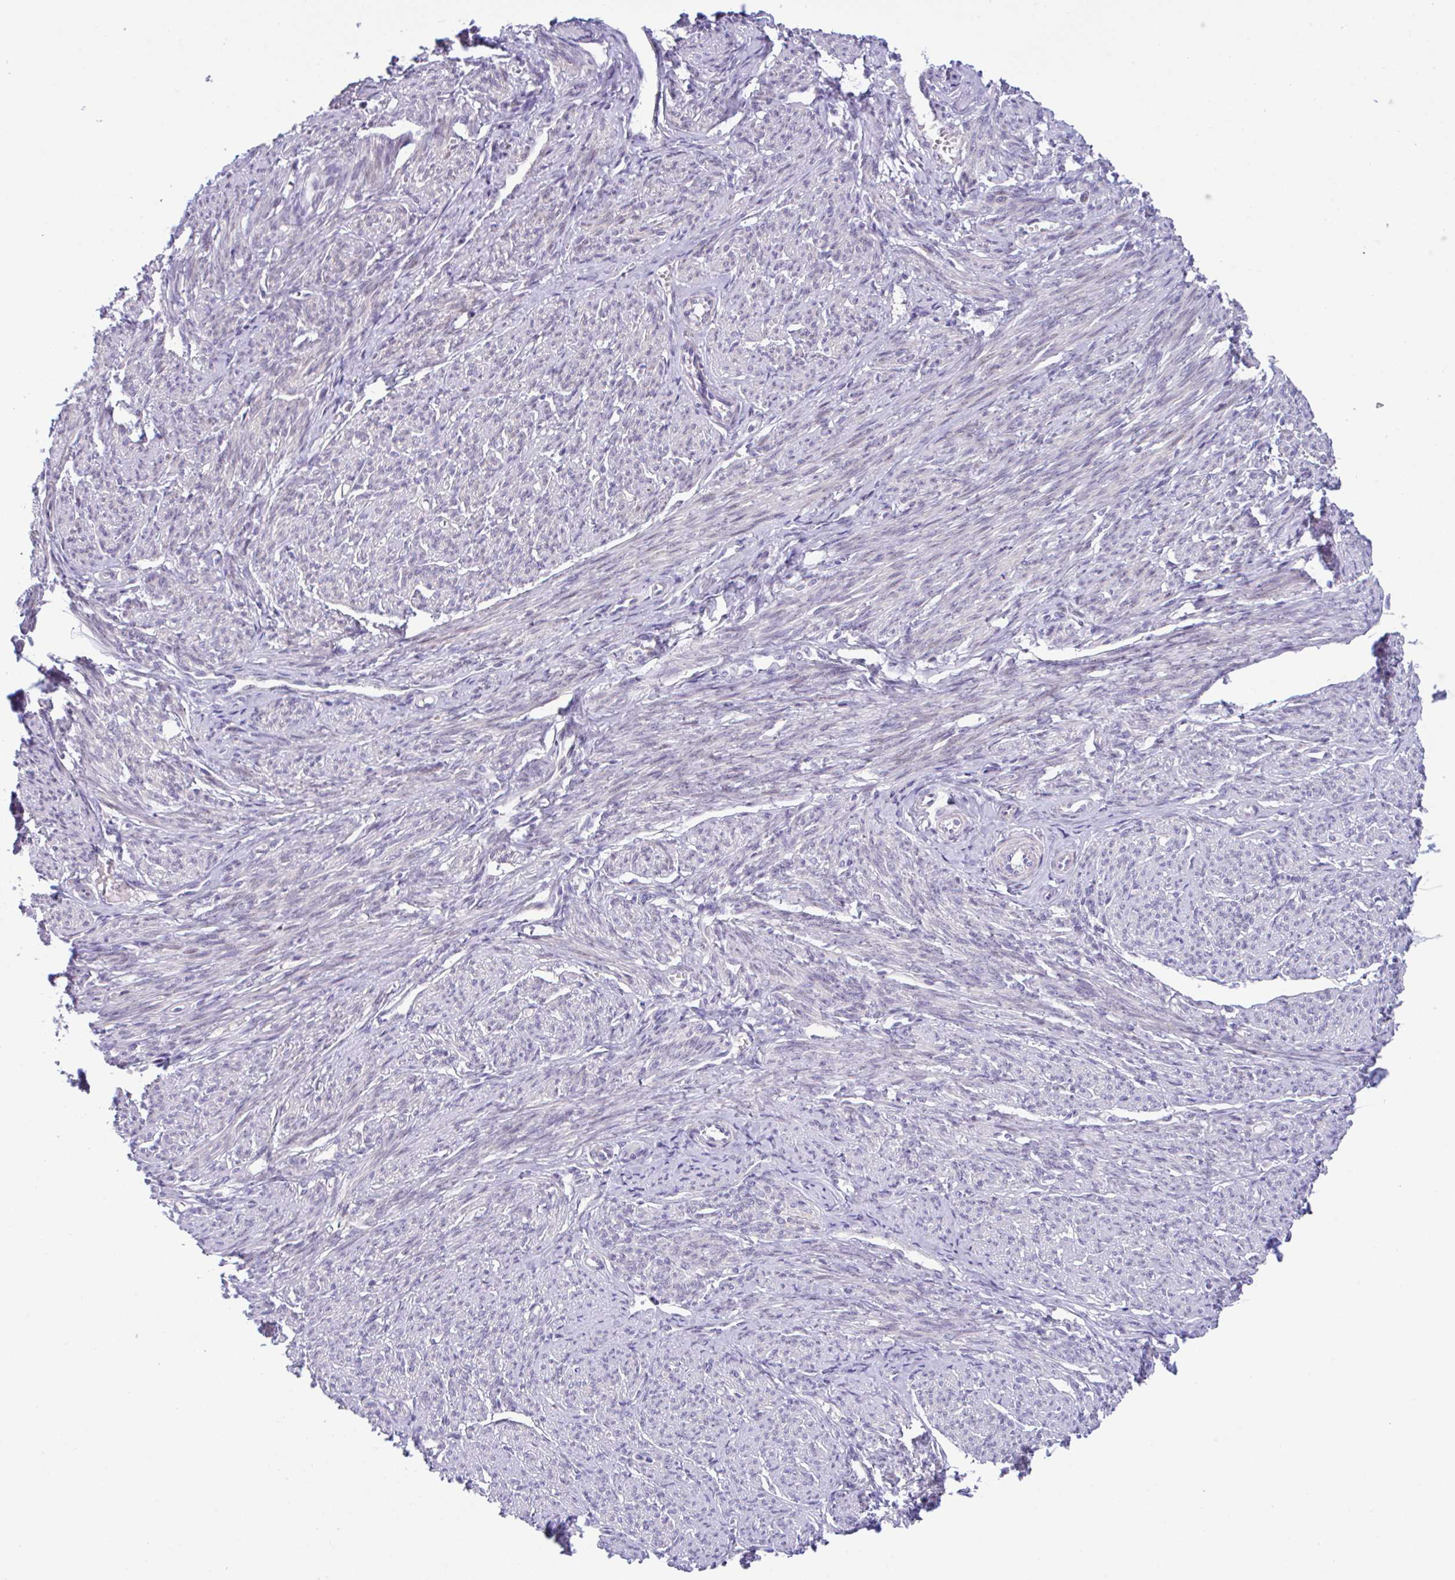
{"staining": {"intensity": "moderate", "quantity": "25%-75%", "location": "cytoplasmic/membranous,nuclear"}, "tissue": "smooth muscle", "cell_type": "Smooth muscle cells", "image_type": "normal", "snomed": [{"axis": "morphology", "description": "Normal tissue, NOS"}, {"axis": "topography", "description": "Smooth muscle"}], "caption": "Immunohistochemistry (IHC) histopathology image of benign smooth muscle: smooth muscle stained using immunohistochemistry (IHC) reveals medium levels of moderate protein expression localized specifically in the cytoplasmic/membranous,nuclear of smooth muscle cells, appearing as a cytoplasmic/membranous,nuclear brown color.", "gene": "USP35", "patient": {"sex": "female", "age": 65}}